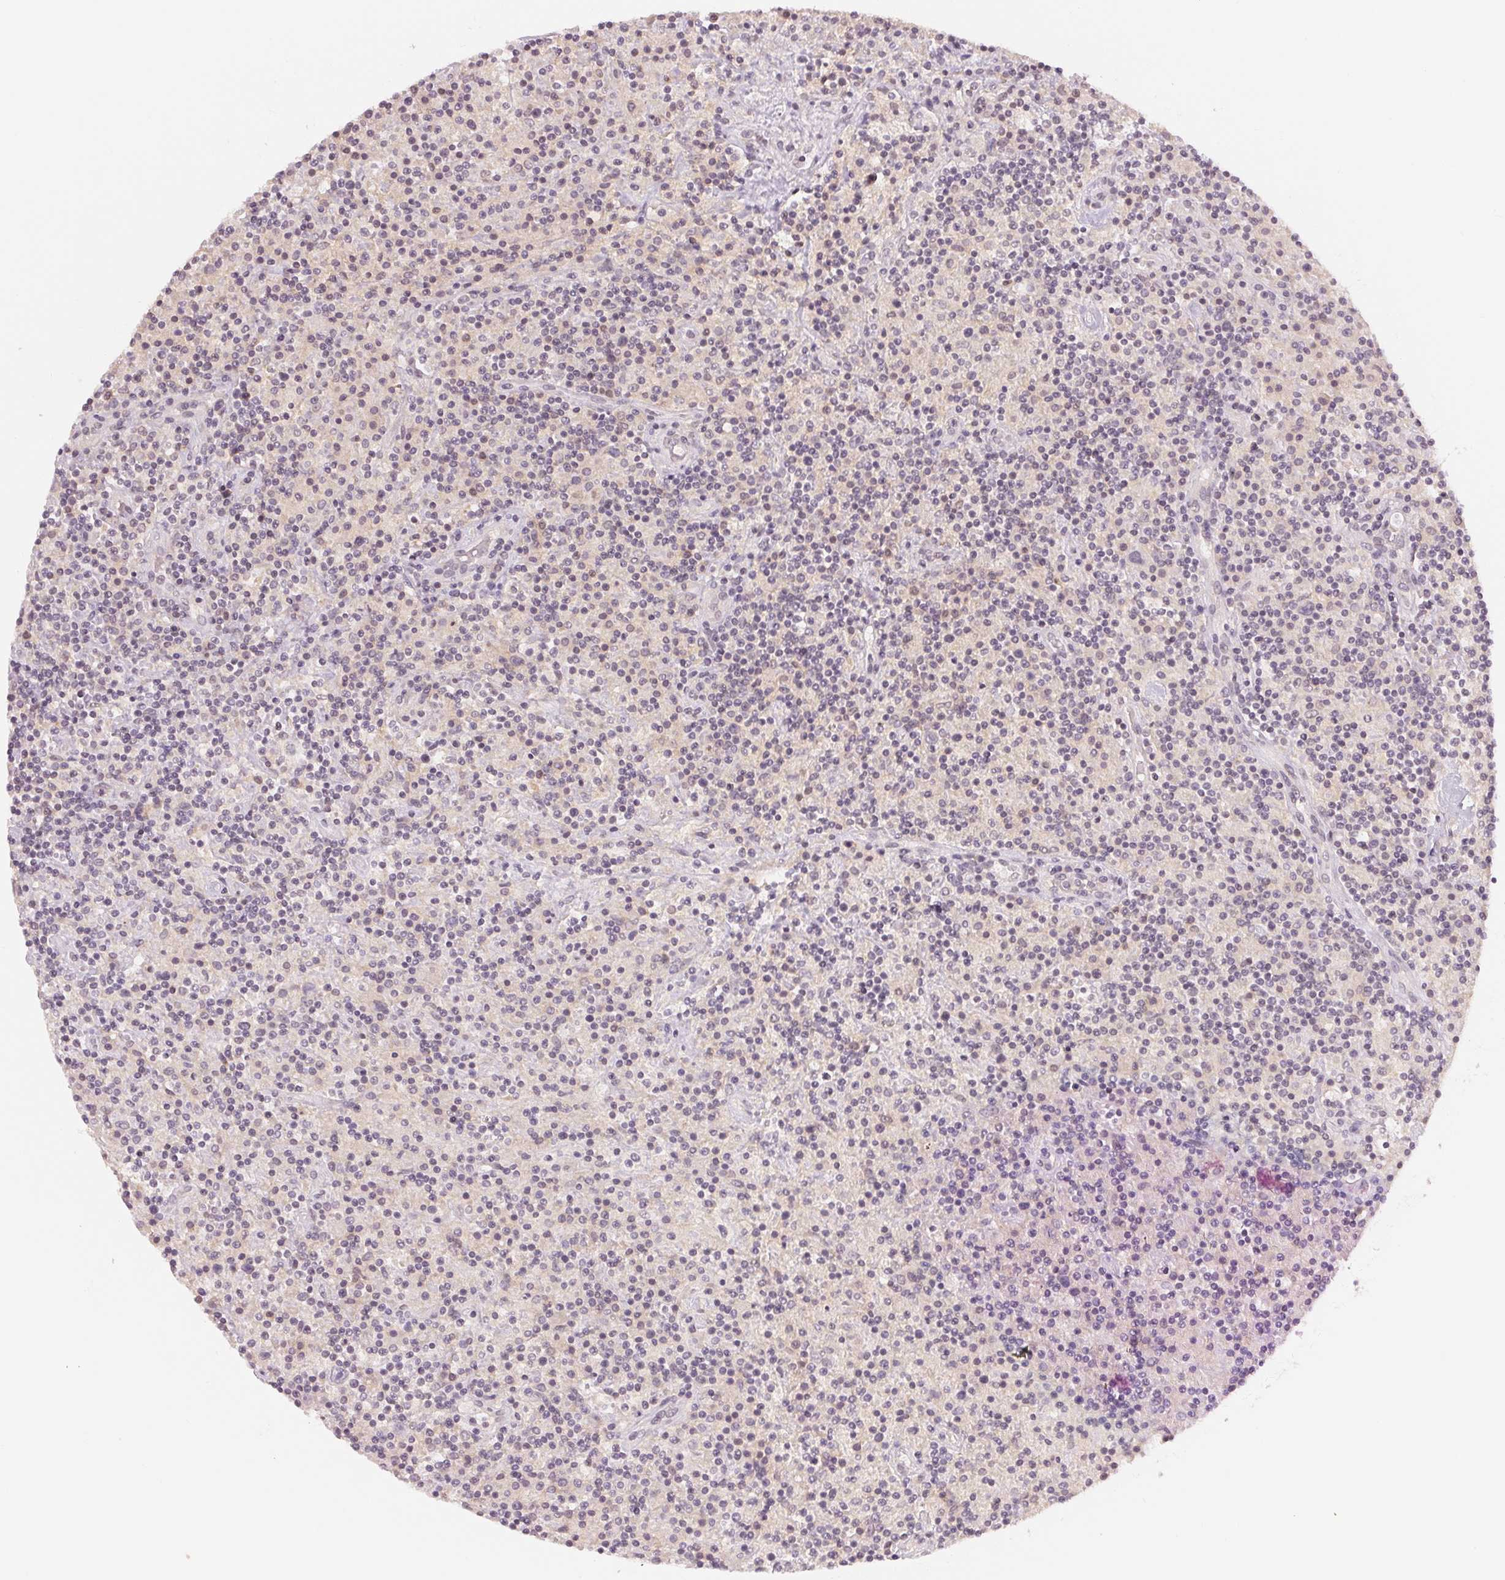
{"staining": {"intensity": "negative", "quantity": "none", "location": "none"}, "tissue": "lymphoma", "cell_type": "Tumor cells", "image_type": "cancer", "snomed": [{"axis": "morphology", "description": "Hodgkin's disease, NOS"}, {"axis": "topography", "description": "Lymph node"}], "caption": "An immunohistochemistry image of Hodgkin's disease is shown. There is no staining in tumor cells of Hodgkin's disease.", "gene": "KPRP", "patient": {"sex": "male", "age": 70}}